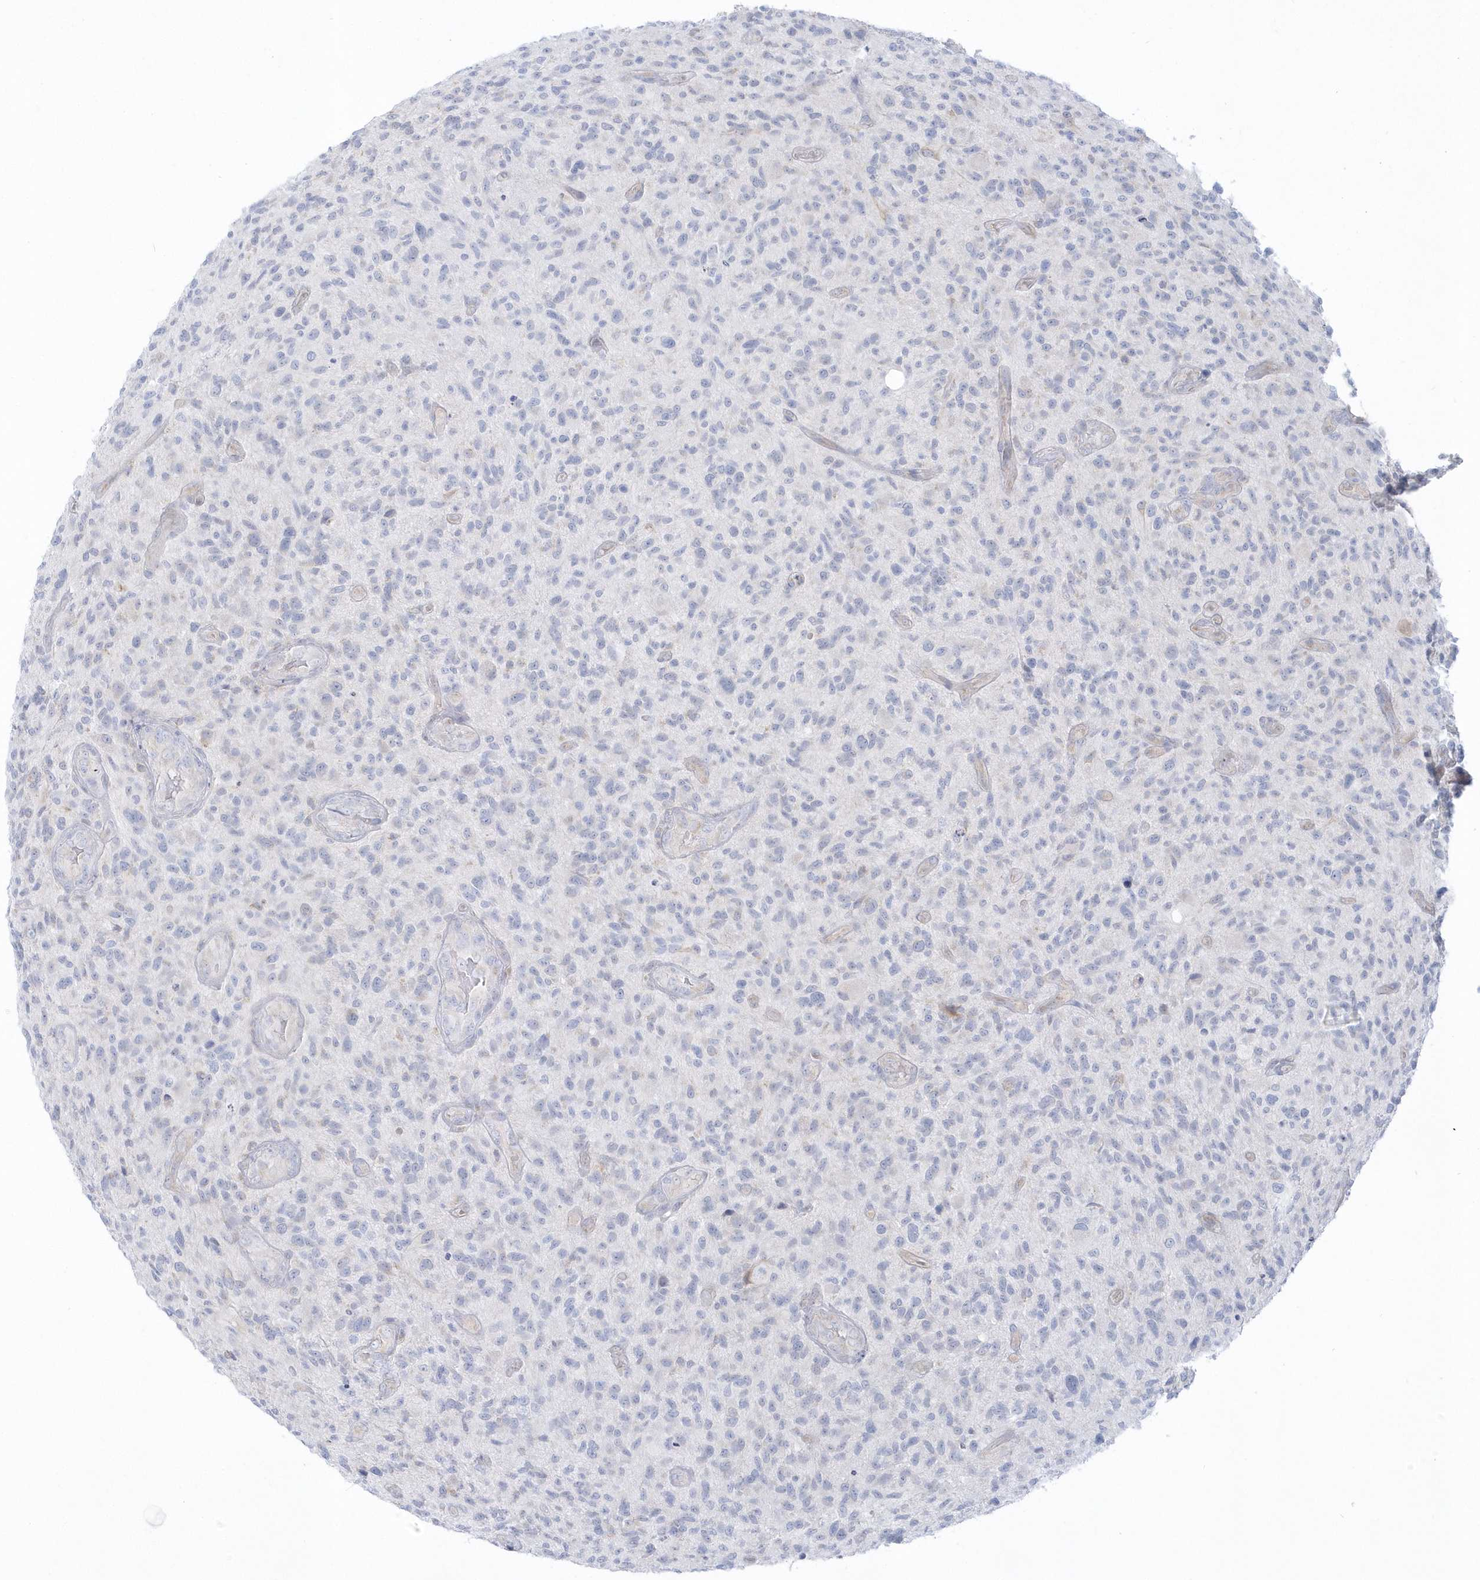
{"staining": {"intensity": "negative", "quantity": "none", "location": "none"}, "tissue": "glioma", "cell_type": "Tumor cells", "image_type": "cancer", "snomed": [{"axis": "morphology", "description": "Glioma, malignant, High grade"}, {"axis": "topography", "description": "Brain"}], "caption": "This micrograph is of high-grade glioma (malignant) stained with immunohistochemistry (IHC) to label a protein in brown with the nuclei are counter-stained blue. There is no positivity in tumor cells.", "gene": "PCBD1", "patient": {"sex": "male", "age": 47}}